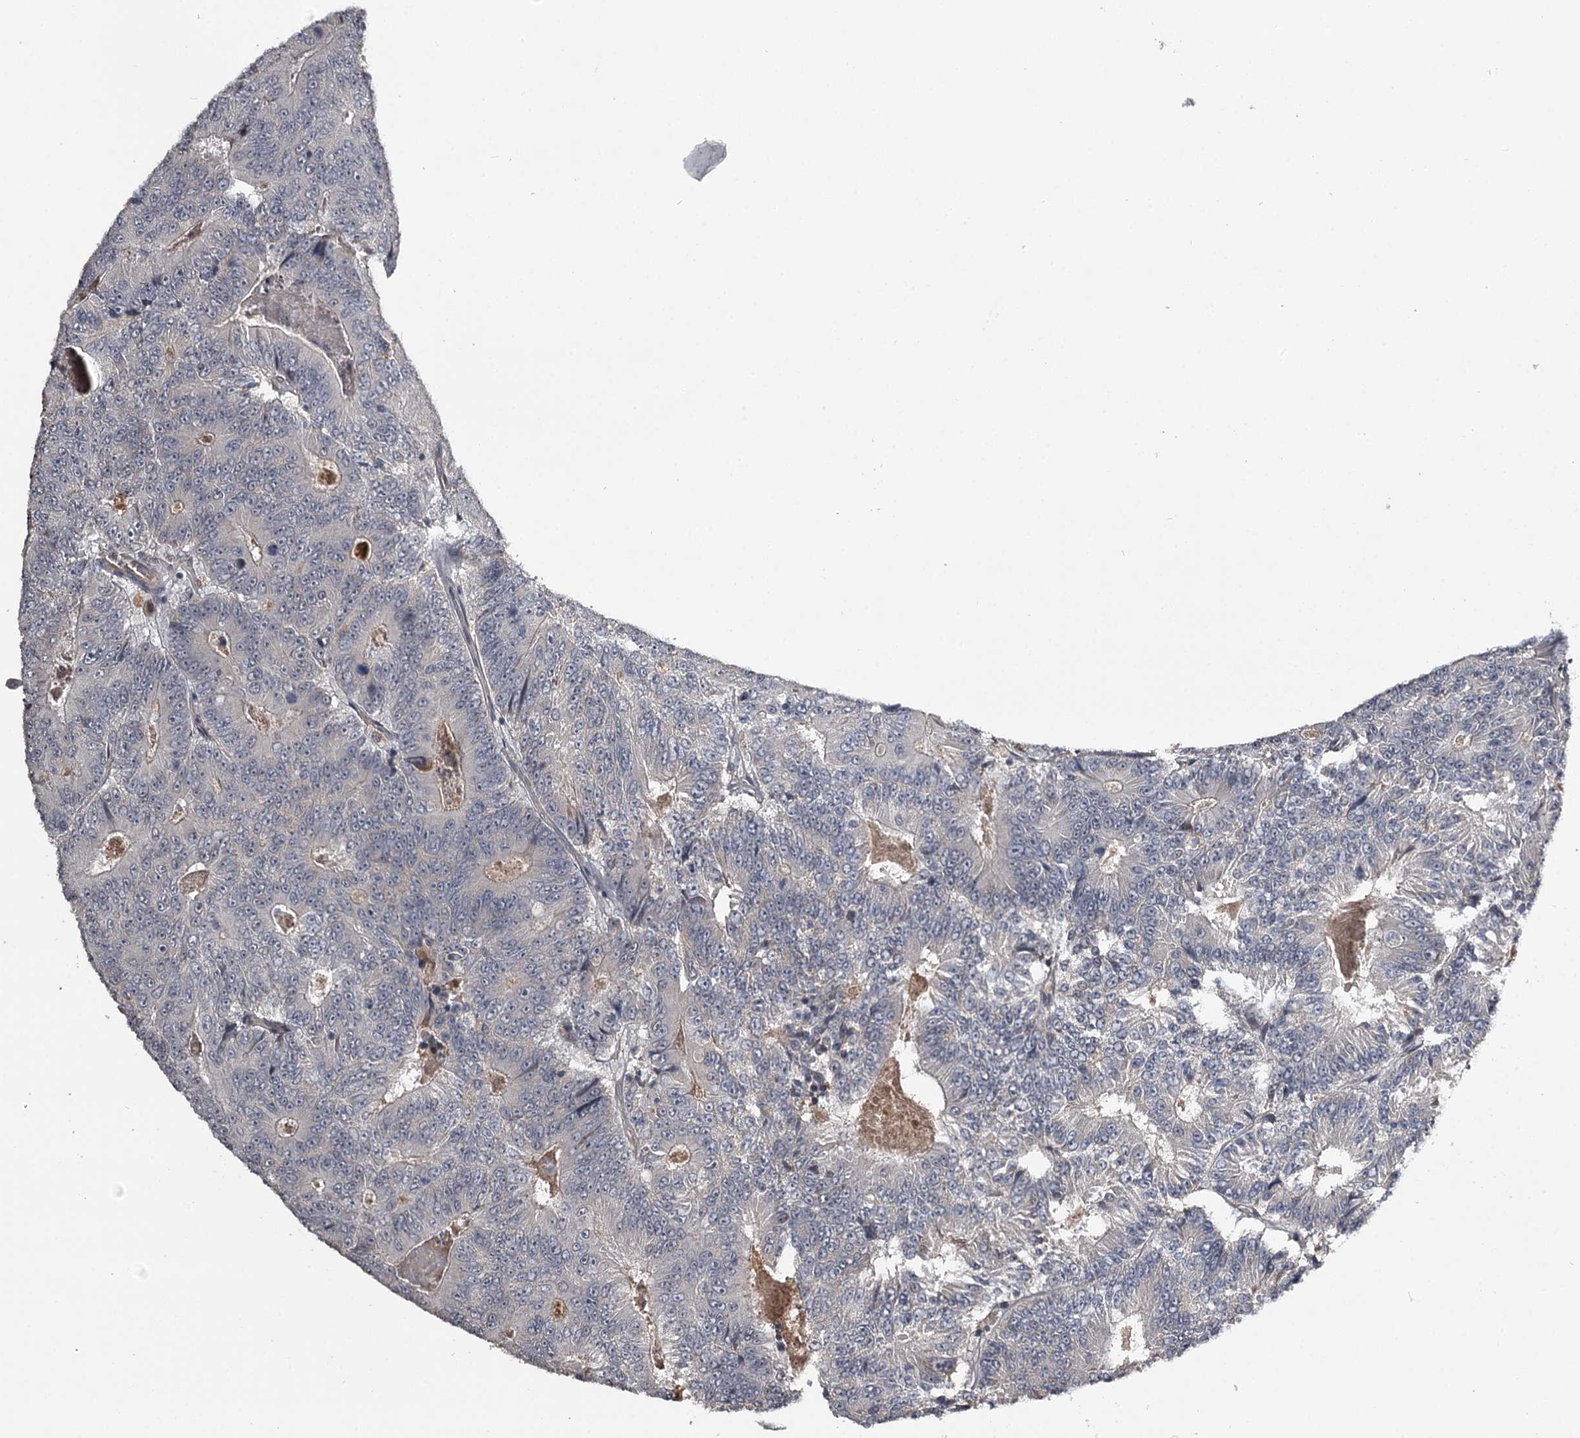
{"staining": {"intensity": "negative", "quantity": "none", "location": "none"}, "tissue": "colorectal cancer", "cell_type": "Tumor cells", "image_type": "cancer", "snomed": [{"axis": "morphology", "description": "Adenocarcinoma, NOS"}, {"axis": "topography", "description": "Colon"}], "caption": "Immunohistochemistry (IHC) image of neoplastic tissue: colorectal cancer (adenocarcinoma) stained with DAB (3,3'-diaminobenzidine) exhibits no significant protein positivity in tumor cells.", "gene": "CWF19L2", "patient": {"sex": "male", "age": 83}}